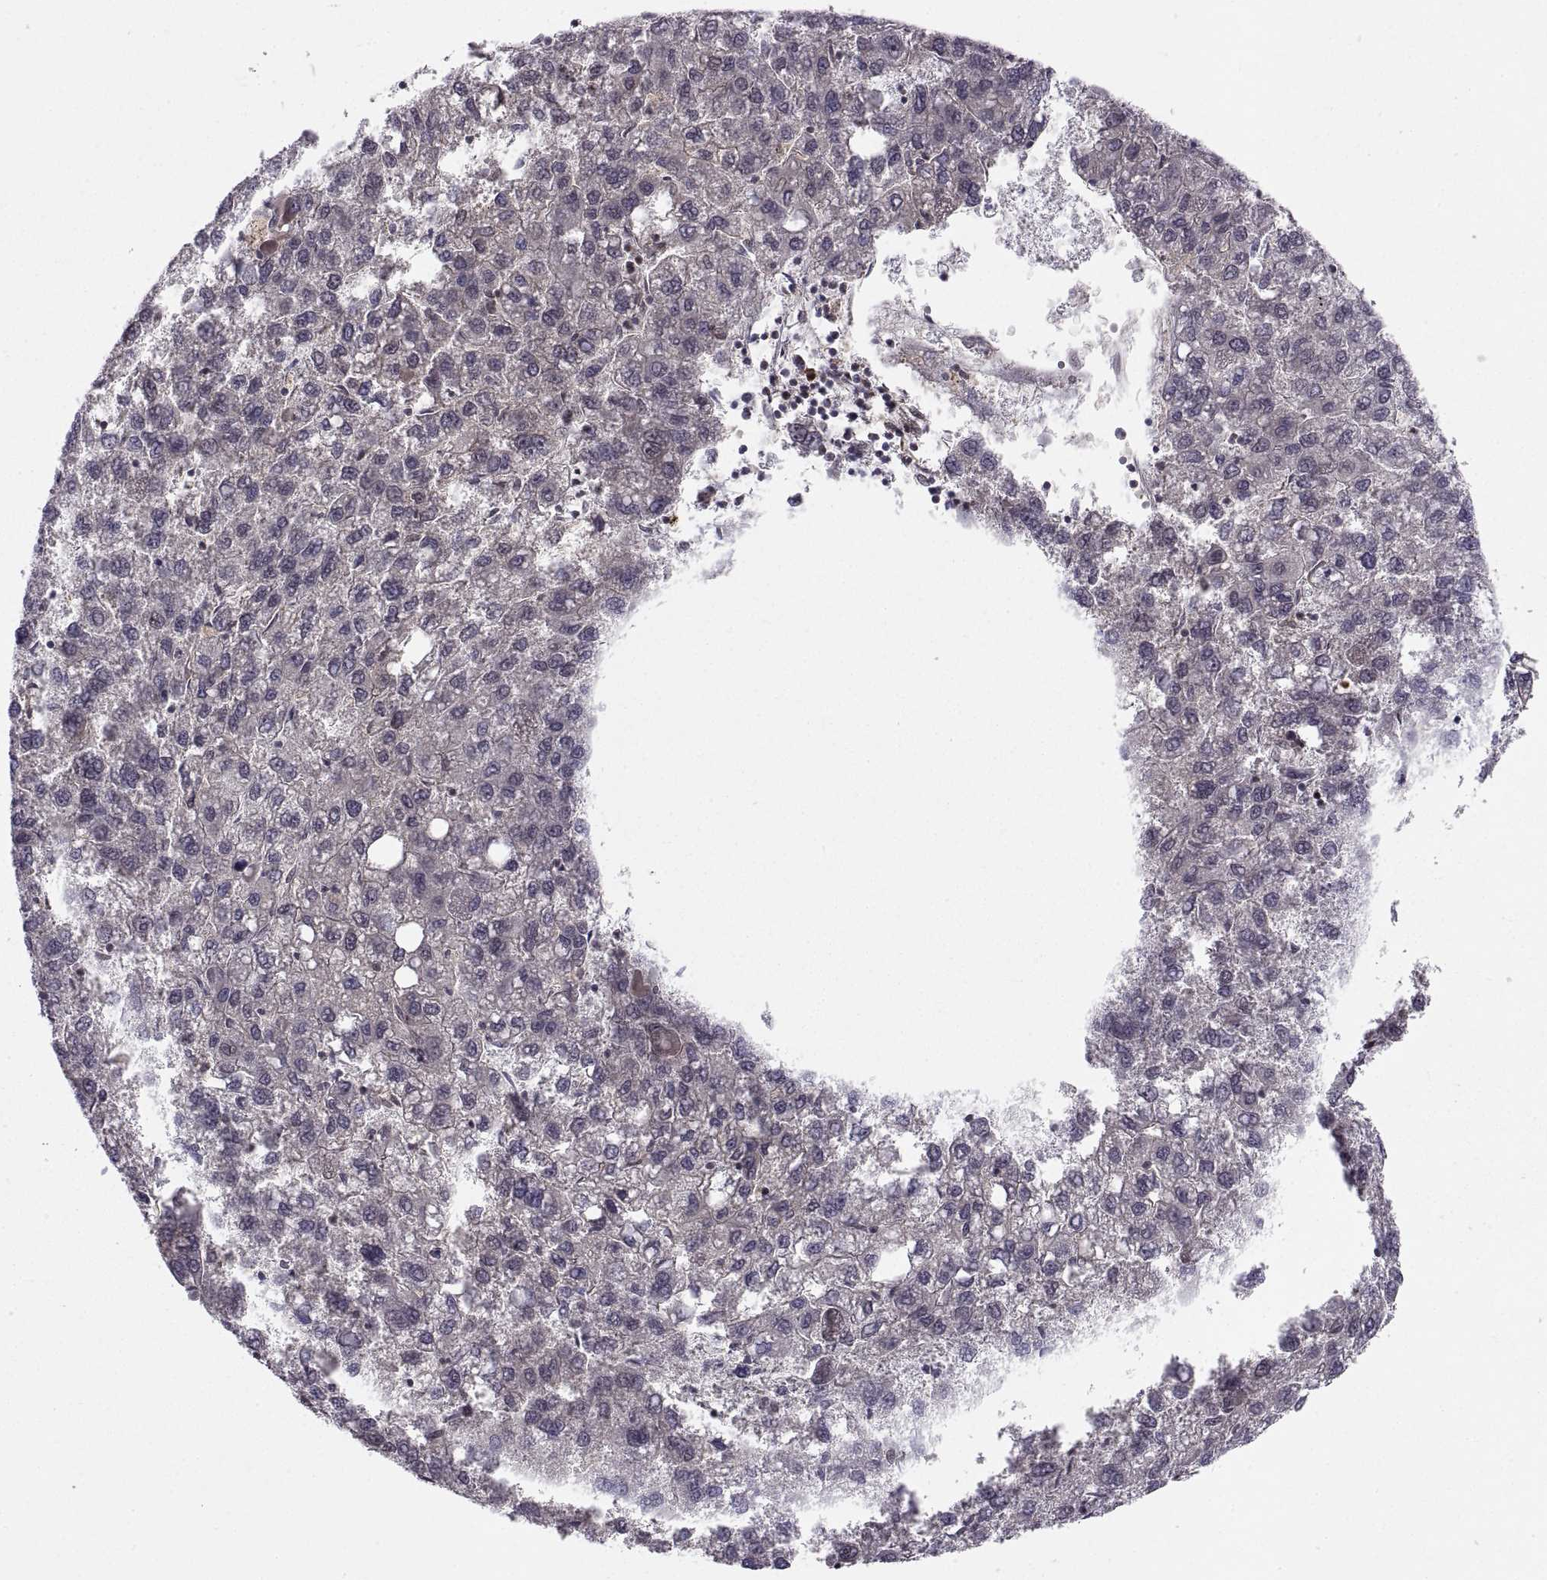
{"staining": {"intensity": "weak", "quantity": "<25%", "location": "cytoplasmic/membranous"}, "tissue": "liver cancer", "cell_type": "Tumor cells", "image_type": "cancer", "snomed": [{"axis": "morphology", "description": "Carcinoma, Hepatocellular, NOS"}, {"axis": "topography", "description": "Liver"}], "caption": "Protein analysis of hepatocellular carcinoma (liver) exhibits no significant expression in tumor cells. The staining is performed using DAB (3,3'-diaminobenzidine) brown chromogen with nuclei counter-stained in using hematoxylin.", "gene": "ABL2", "patient": {"sex": "female", "age": 82}}